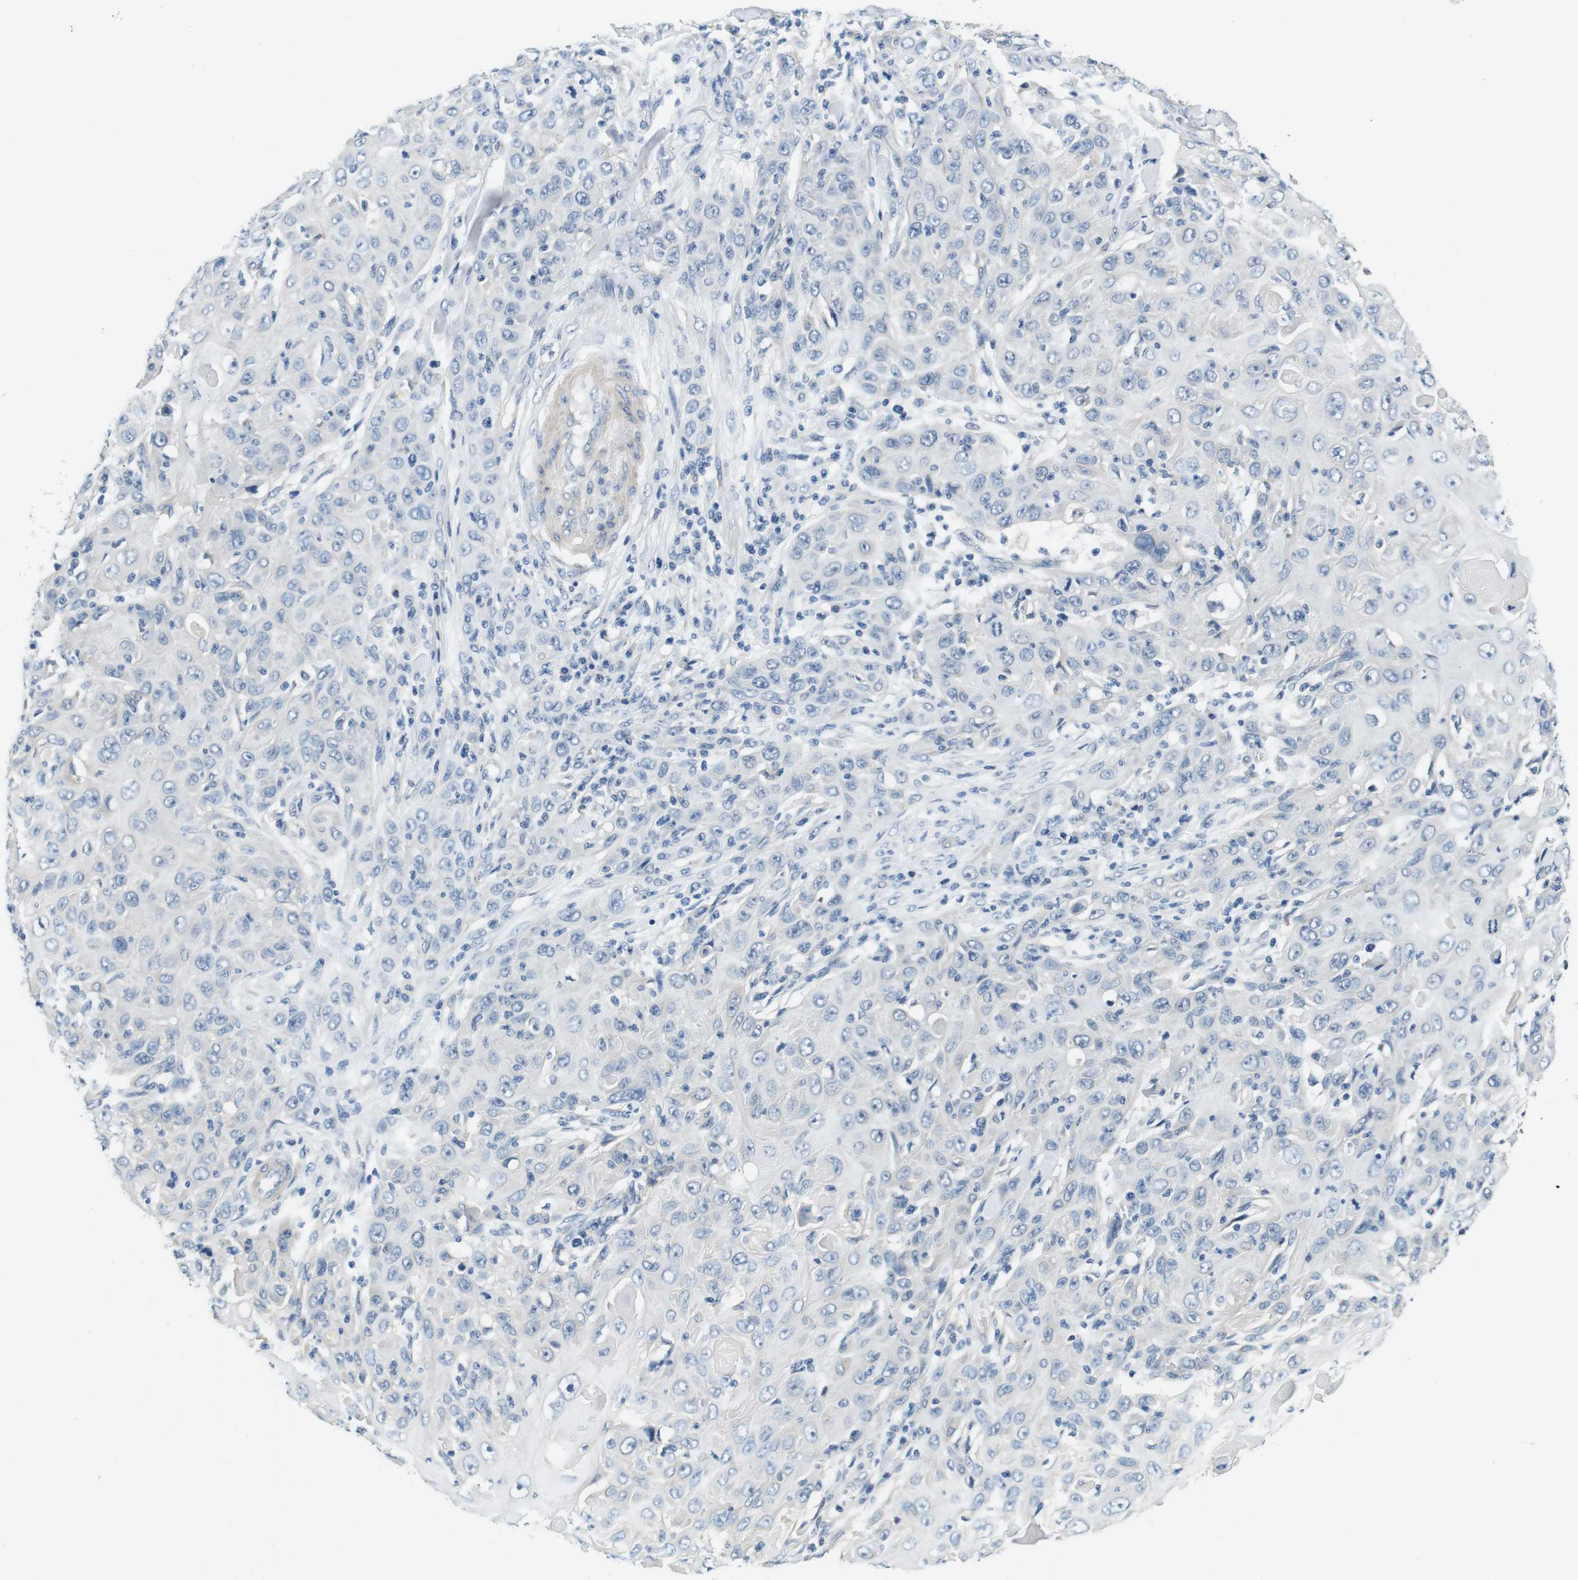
{"staining": {"intensity": "negative", "quantity": "none", "location": "none"}, "tissue": "skin cancer", "cell_type": "Tumor cells", "image_type": "cancer", "snomed": [{"axis": "morphology", "description": "Squamous cell carcinoma, NOS"}, {"axis": "topography", "description": "Skin"}], "caption": "Immunohistochemical staining of human squamous cell carcinoma (skin) demonstrates no significant expression in tumor cells.", "gene": "DTNA", "patient": {"sex": "female", "age": 88}}